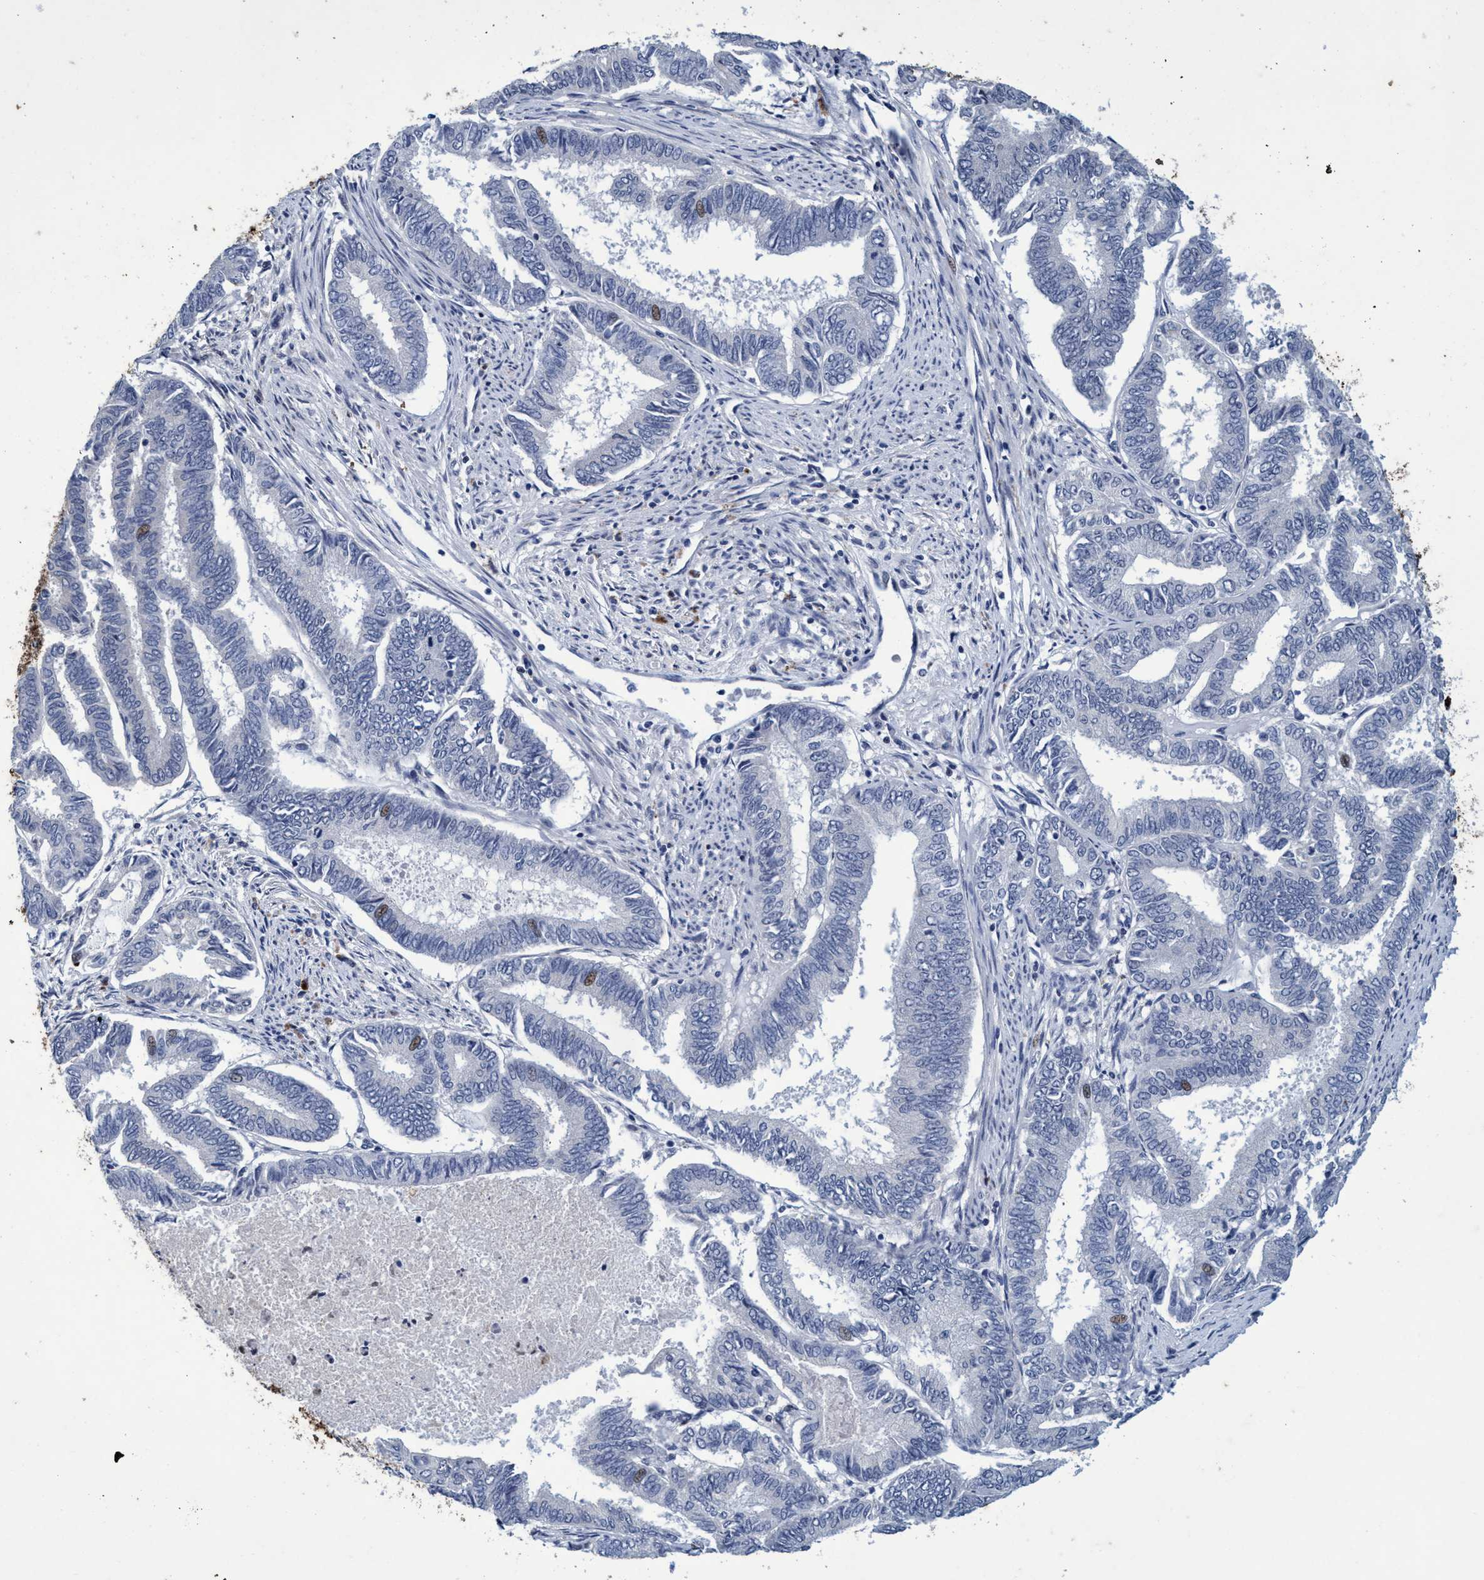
{"staining": {"intensity": "weak", "quantity": "<25%", "location": "nuclear"}, "tissue": "endometrial cancer", "cell_type": "Tumor cells", "image_type": "cancer", "snomed": [{"axis": "morphology", "description": "Adenocarcinoma, NOS"}, {"axis": "topography", "description": "Endometrium"}], "caption": "Immunohistochemistry histopathology image of neoplastic tissue: endometrial adenocarcinoma stained with DAB (3,3'-diaminobenzidine) displays no significant protein staining in tumor cells.", "gene": "GRB14", "patient": {"sex": "female", "age": 86}}